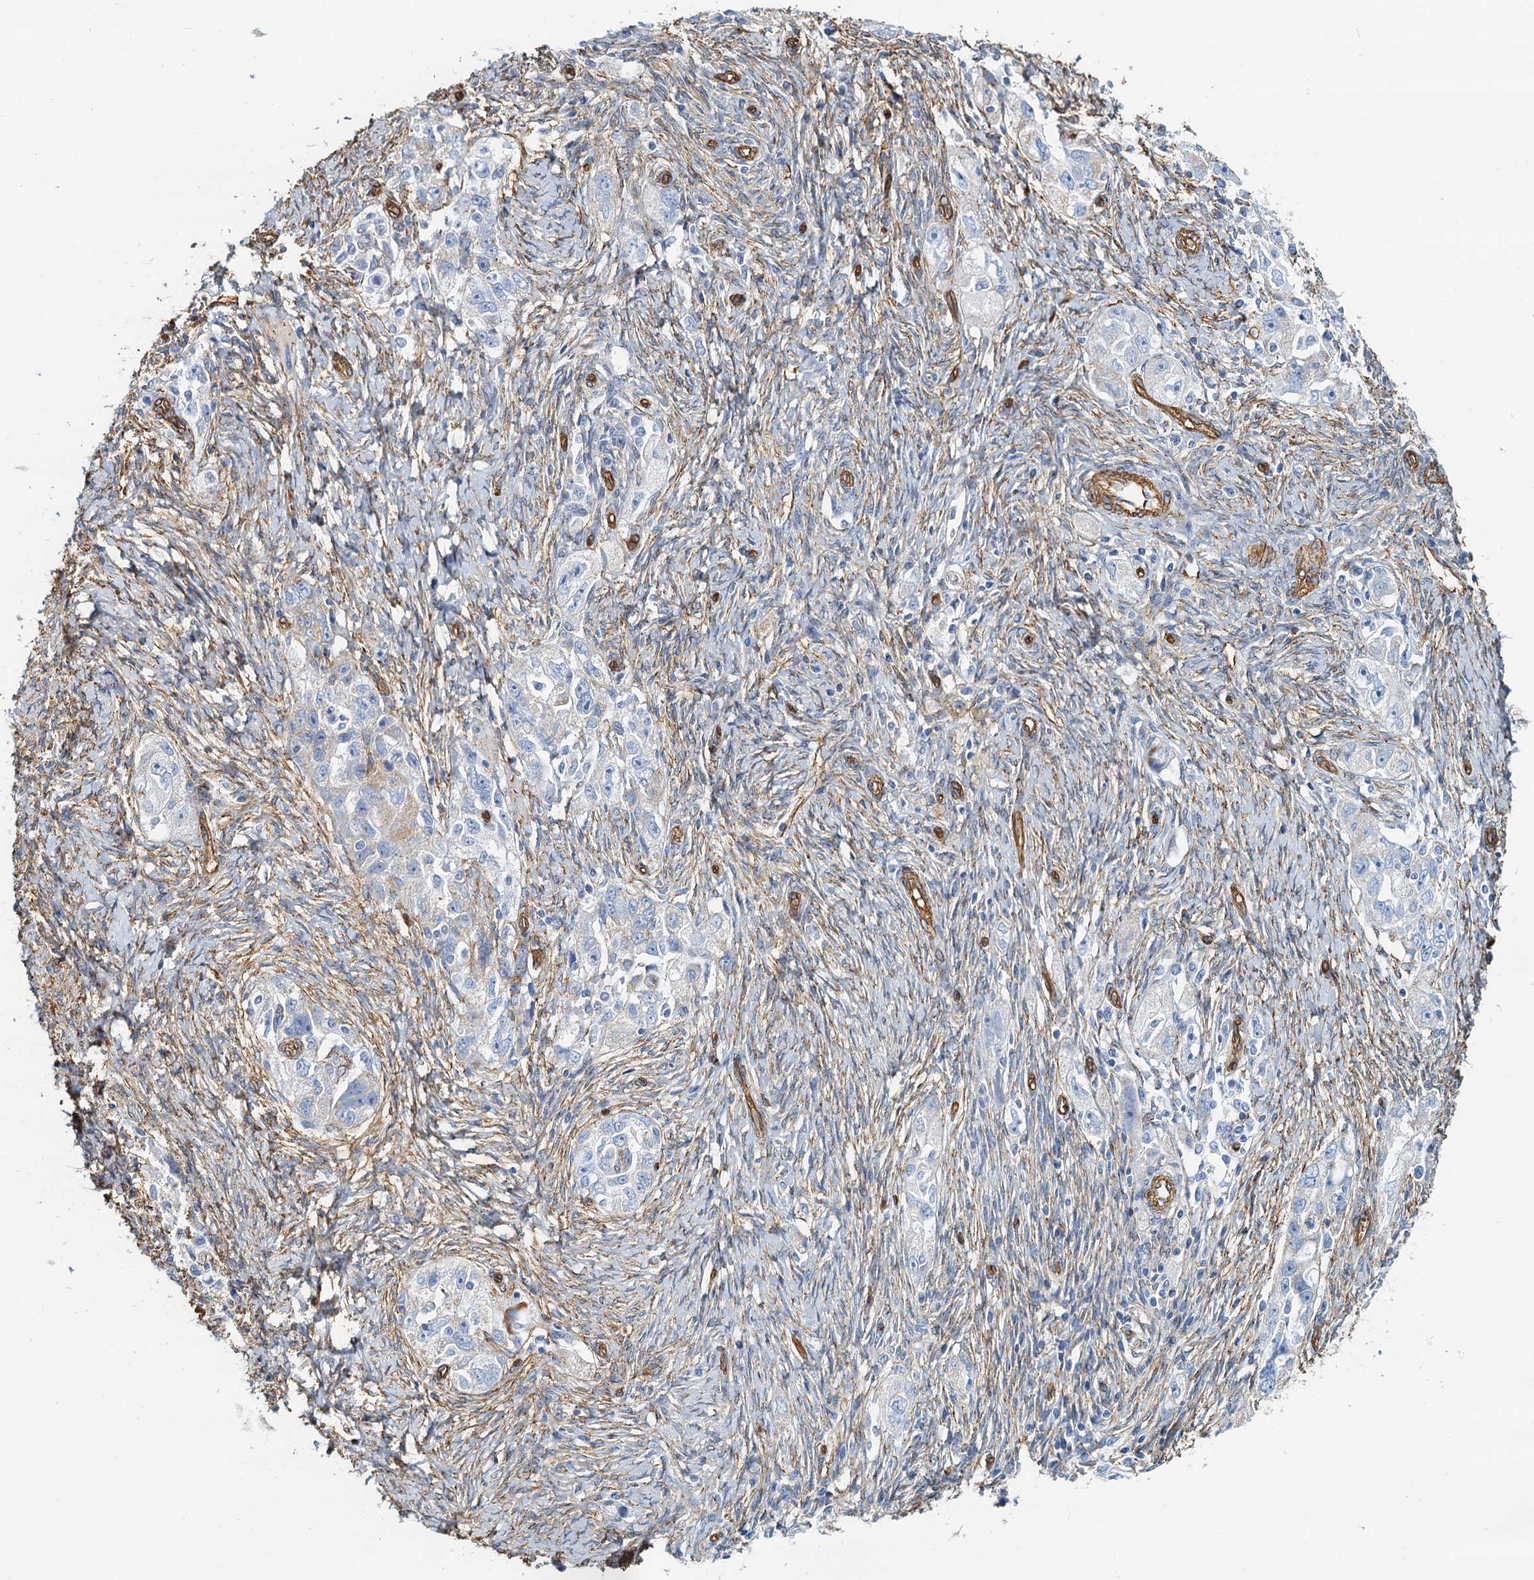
{"staining": {"intensity": "weak", "quantity": "25%-75%", "location": "cytoplasmic/membranous"}, "tissue": "ovarian cancer", "cell_type": "Tumor cells", "image_type": "cancer", "snomed": [{"axis": "morphology", "description": "Carcinoma, NOS"}, {"axis": "morphology", "description": "Cystadenocarcinoma, serous, NOS"}, {"axis": "topography", "description": "Ovary"}], "caption": "High-magnification brightfield microscopy of ovarian cancer (carcinoma) stained with DAB (brown) and counterstained with hematoxylin (blue). tumor cells exhibit weak cytoplasmic/membranous staining is seen in approximately25%-75% of cells. (Stains: DAB (3,3'-diaminobenzidine) in brown, nuclei in blue, Microscopy: brightfield microscopy at high magnification).", "gene": "DGKG", "patient": {"sex": "female", "age": 69}}